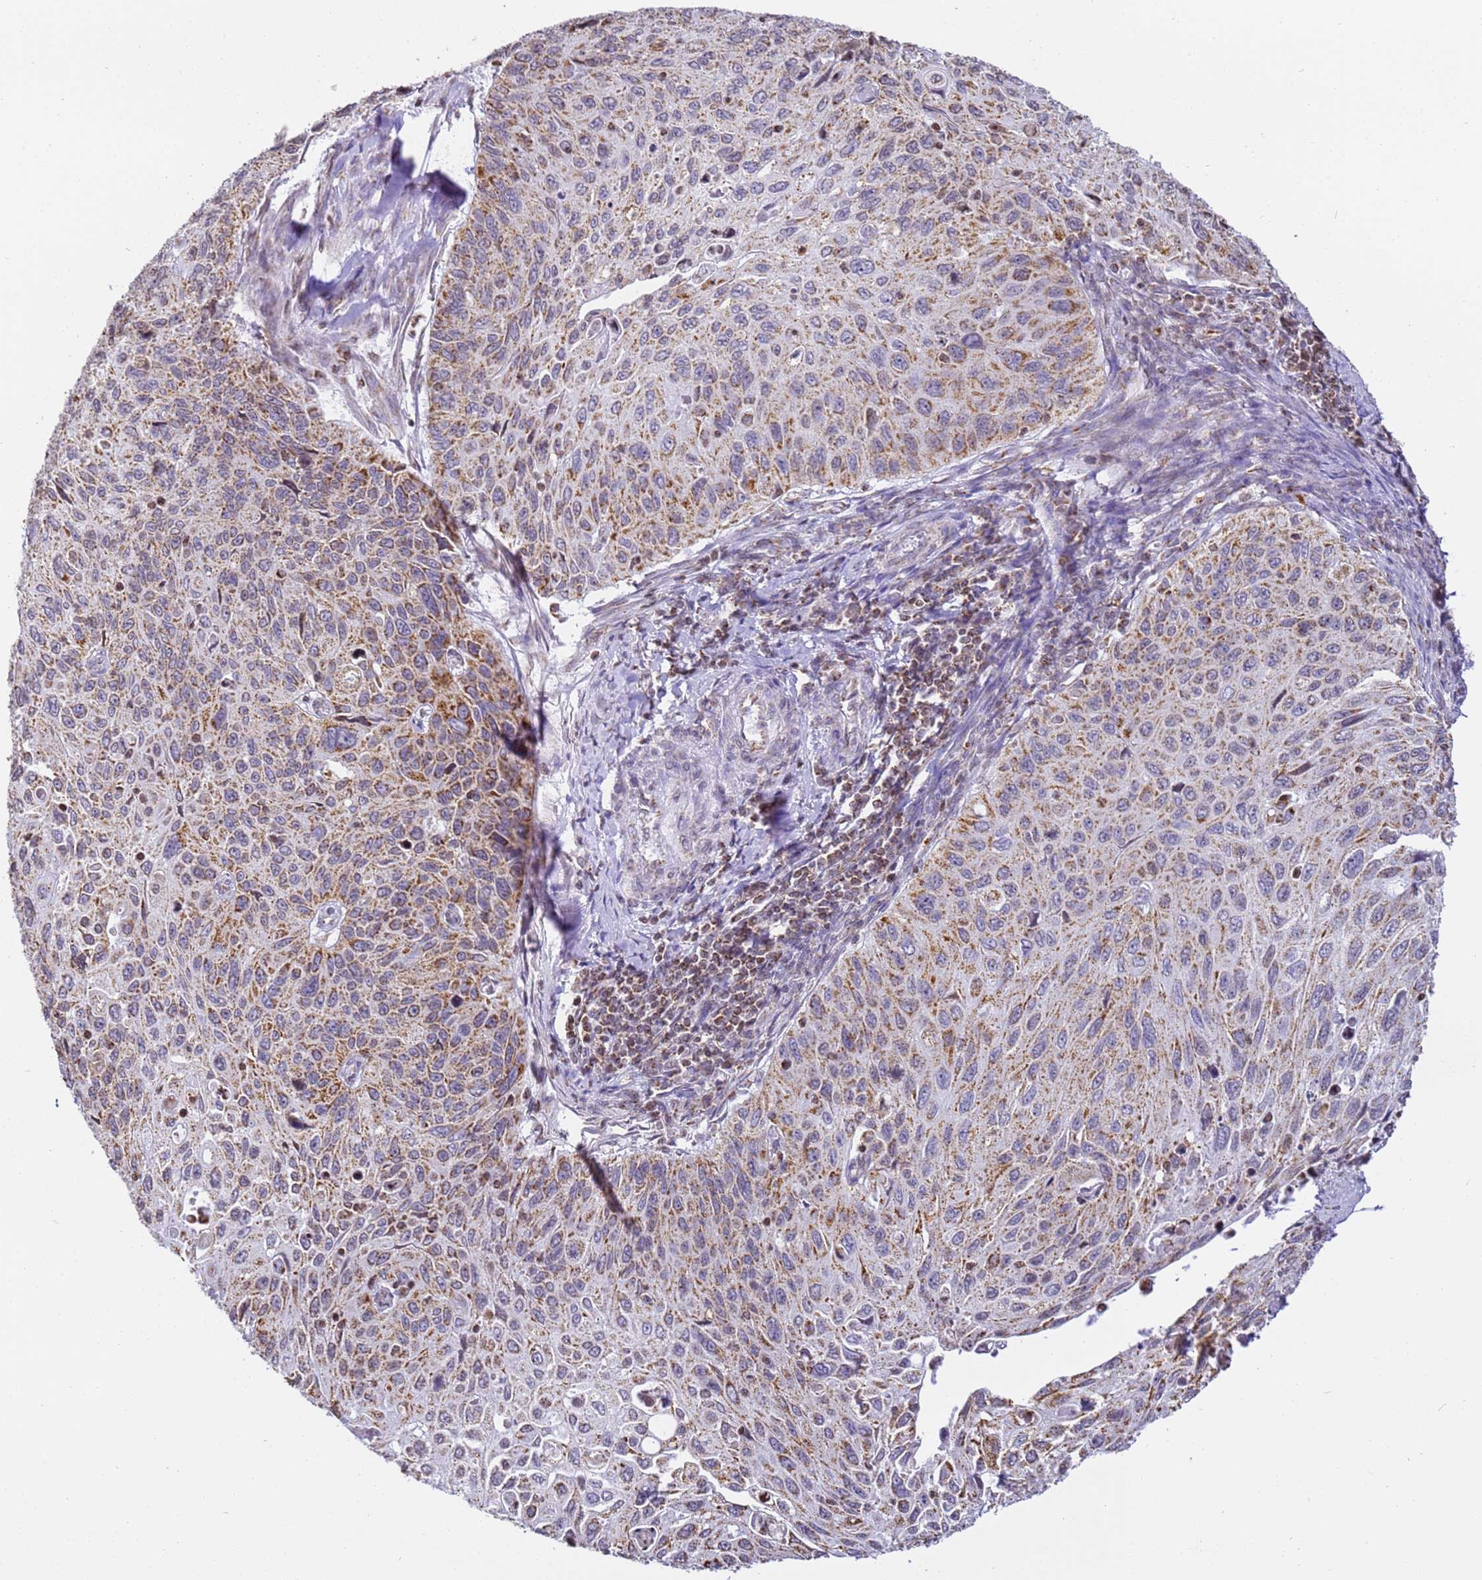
{"staining": {"intensity": "moderate", "quantity": ">75%", "location": "cytoplasmic/membranous"}, "tissue": "cervical cancer", "cell_type": "Tumor cells", "image_type": "cancer", "snomed": [{"axis": "morphology", "description": "Squamous cell carcinoma, NOS"}, {"axis": "topography", "description": "Cervix"}], "caption": "Moderate cytoplasmic/membranous staining for a protein is seen in about >75% of tumor cells of squamous cell carcinoma (cervical) using IHC.", "gene": "HSPE1", "patient": {"sex": "female", "age": 70}}